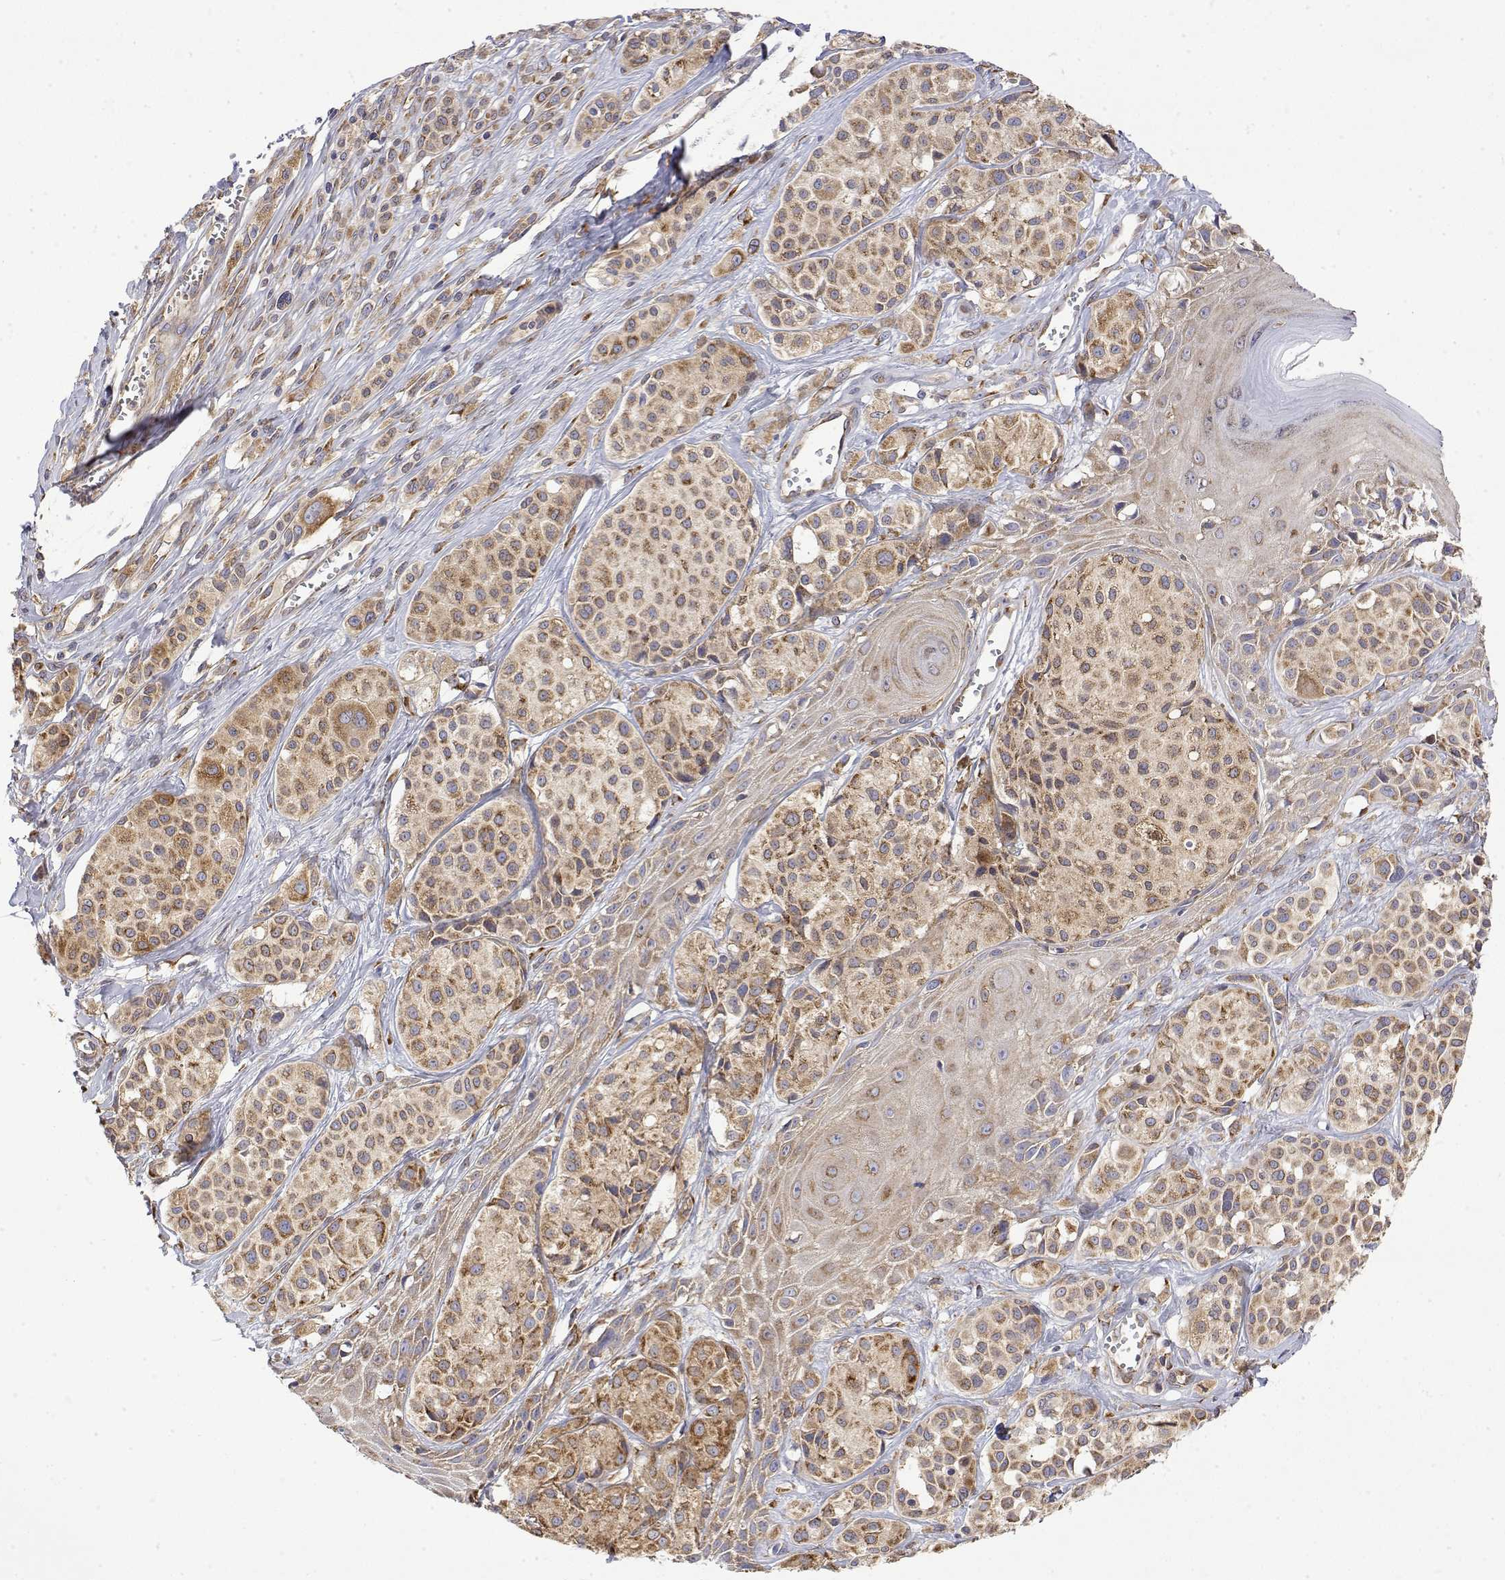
{"staining": {"intensity": "moderate", "quantity": ">75%", "location": "cytoplasmic/membranous"}, "tissue": "melanoma", "cell_type": "Tumor cells", "image_type": "cancer", "snomed": [{"axis": "morphology", "description": "Malignant melanoma, NOS"}, {"axis": "topography", "description": "Skin"}], "caption": "There is medium levels of moderate cytoplasmic/membranous positivity in tumor cells of melanoma, as demonstrated by immunohistochemical staining (brown color).", "gene": "EEF1G", "patient": {"sex": "male", "age": 77}}